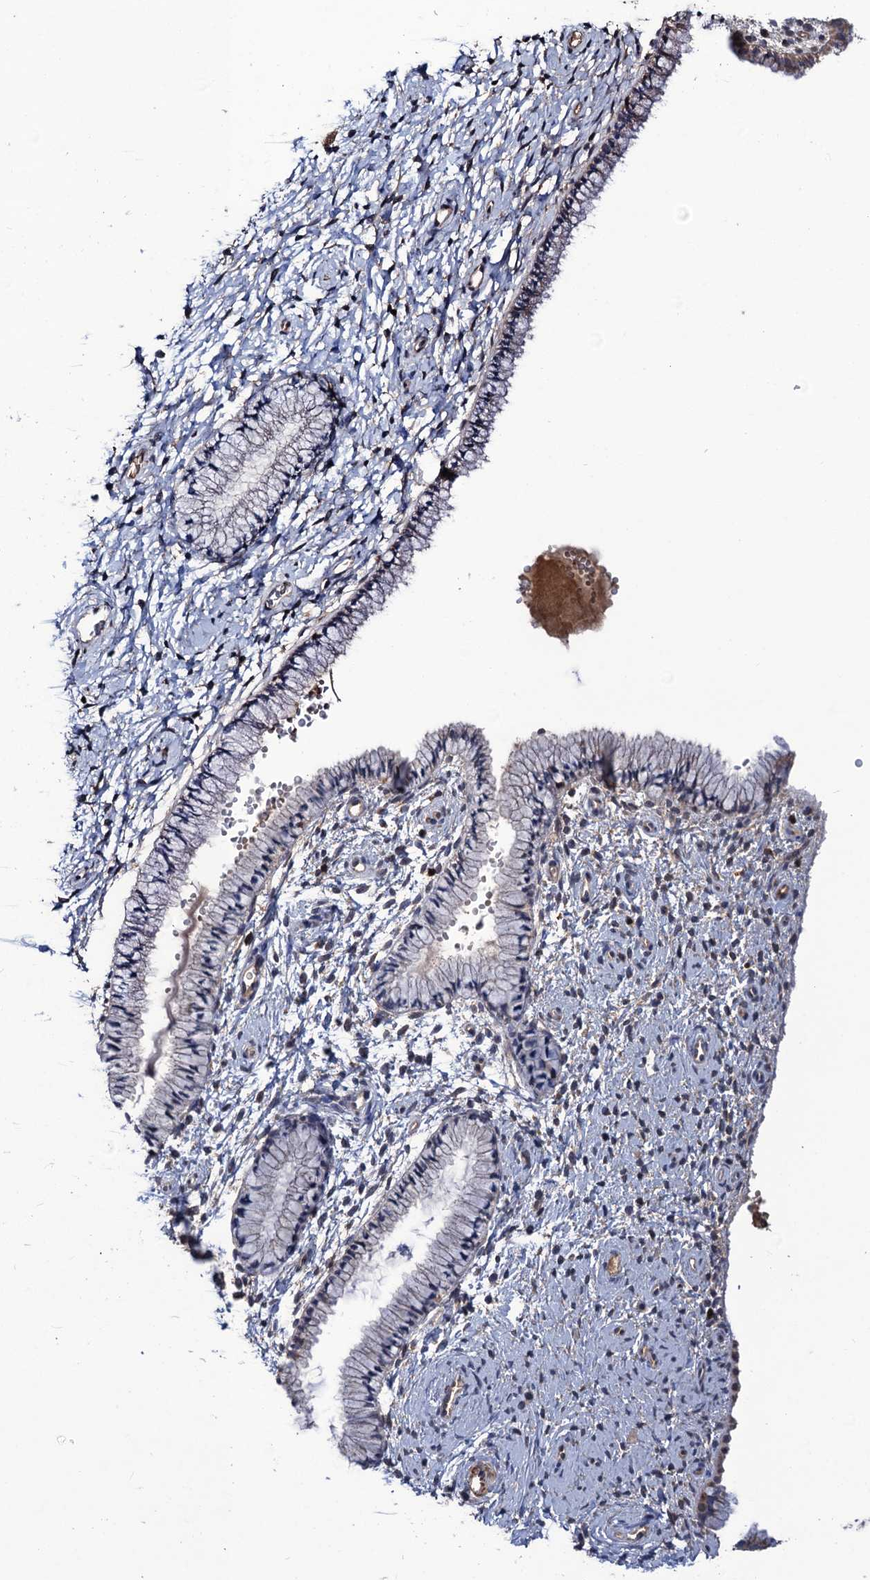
{"staining": {"intensity": "weak", "quantity": "<25%", "location": "cytoplasmic/membranous"}, "tissue": "cervix", "cell_type": "Glandular cells", "image_type": "normal", "snomed": [{"axis": "morphology", "description": "Normal tissue, NOS"}, {"axis": "topography", "description": "Cervix"}], "caption": "High power microscopy histopathology image of an immunohistochemistry (IHC) histopathology image of benign cervix, revealing no significant positivity in glandular cells. (DAB IHC visualized using brightfield microscopy, high magnification).", "gene": "DGKA", "patient": {"sex": "female", "age": 33}}